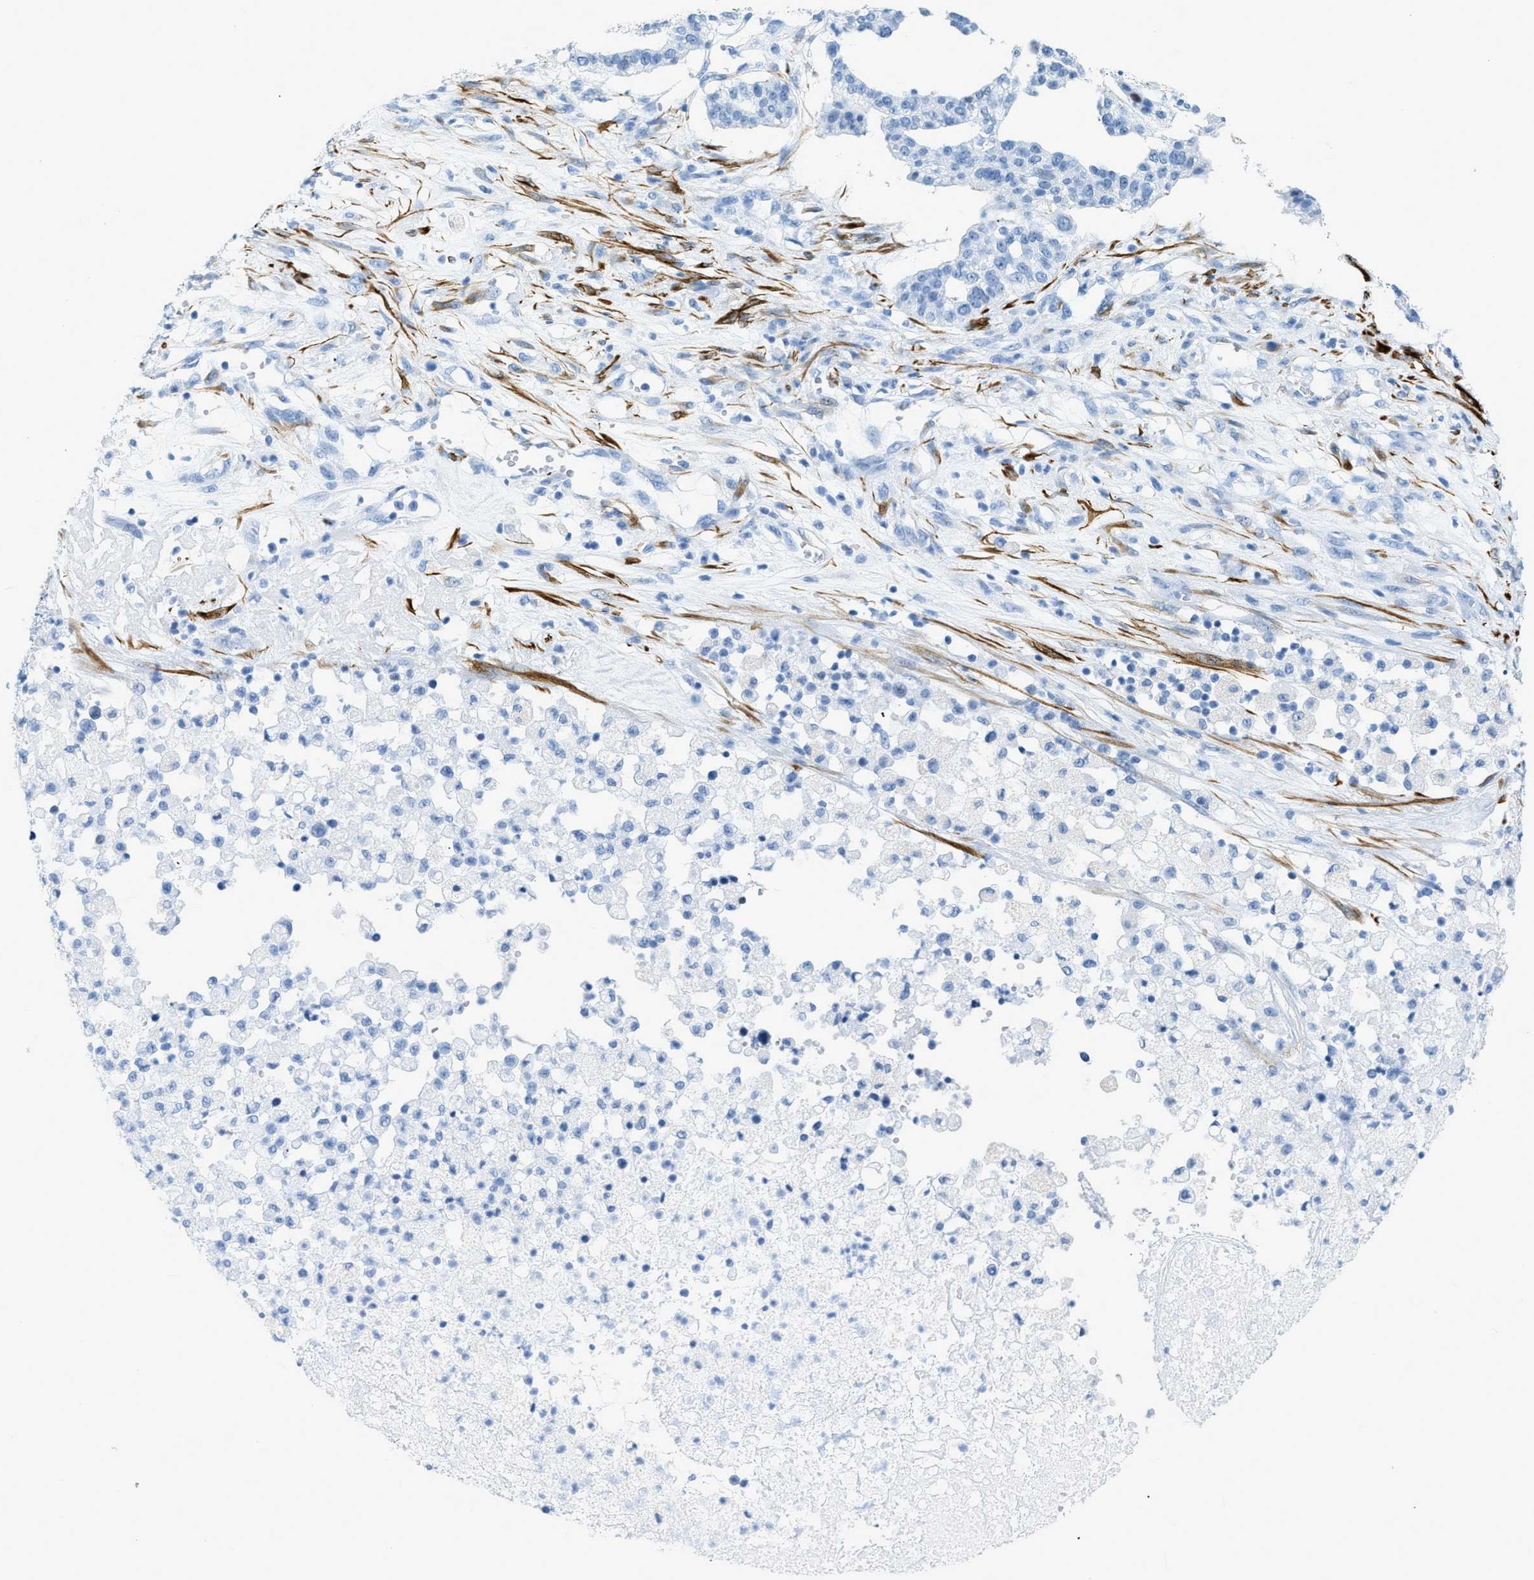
{"staining": {"intensity": "negative", "quantity": "none", "location": "none"}, "tissue": "ovarian cancer", "cell_type": "Tumor cells", "image_type": "cancer", "snomed": [{"axis": "morphology", "description": "Cystadenocarcinoma, serous, NOS"}, {"axis": "topography", "description": "Ovary"}], "caption": "Immunohistochemistry of human ovarian serous cystadenocarcinoma demonstrates no positivity in tumor cells. Brightfield microscopy of immunohistochemistry stained with DAB (brown) and hematoxylin (blue), captured at high magnification.", "gene": "DES", "patient": {"sex": "female", "age": 59}}